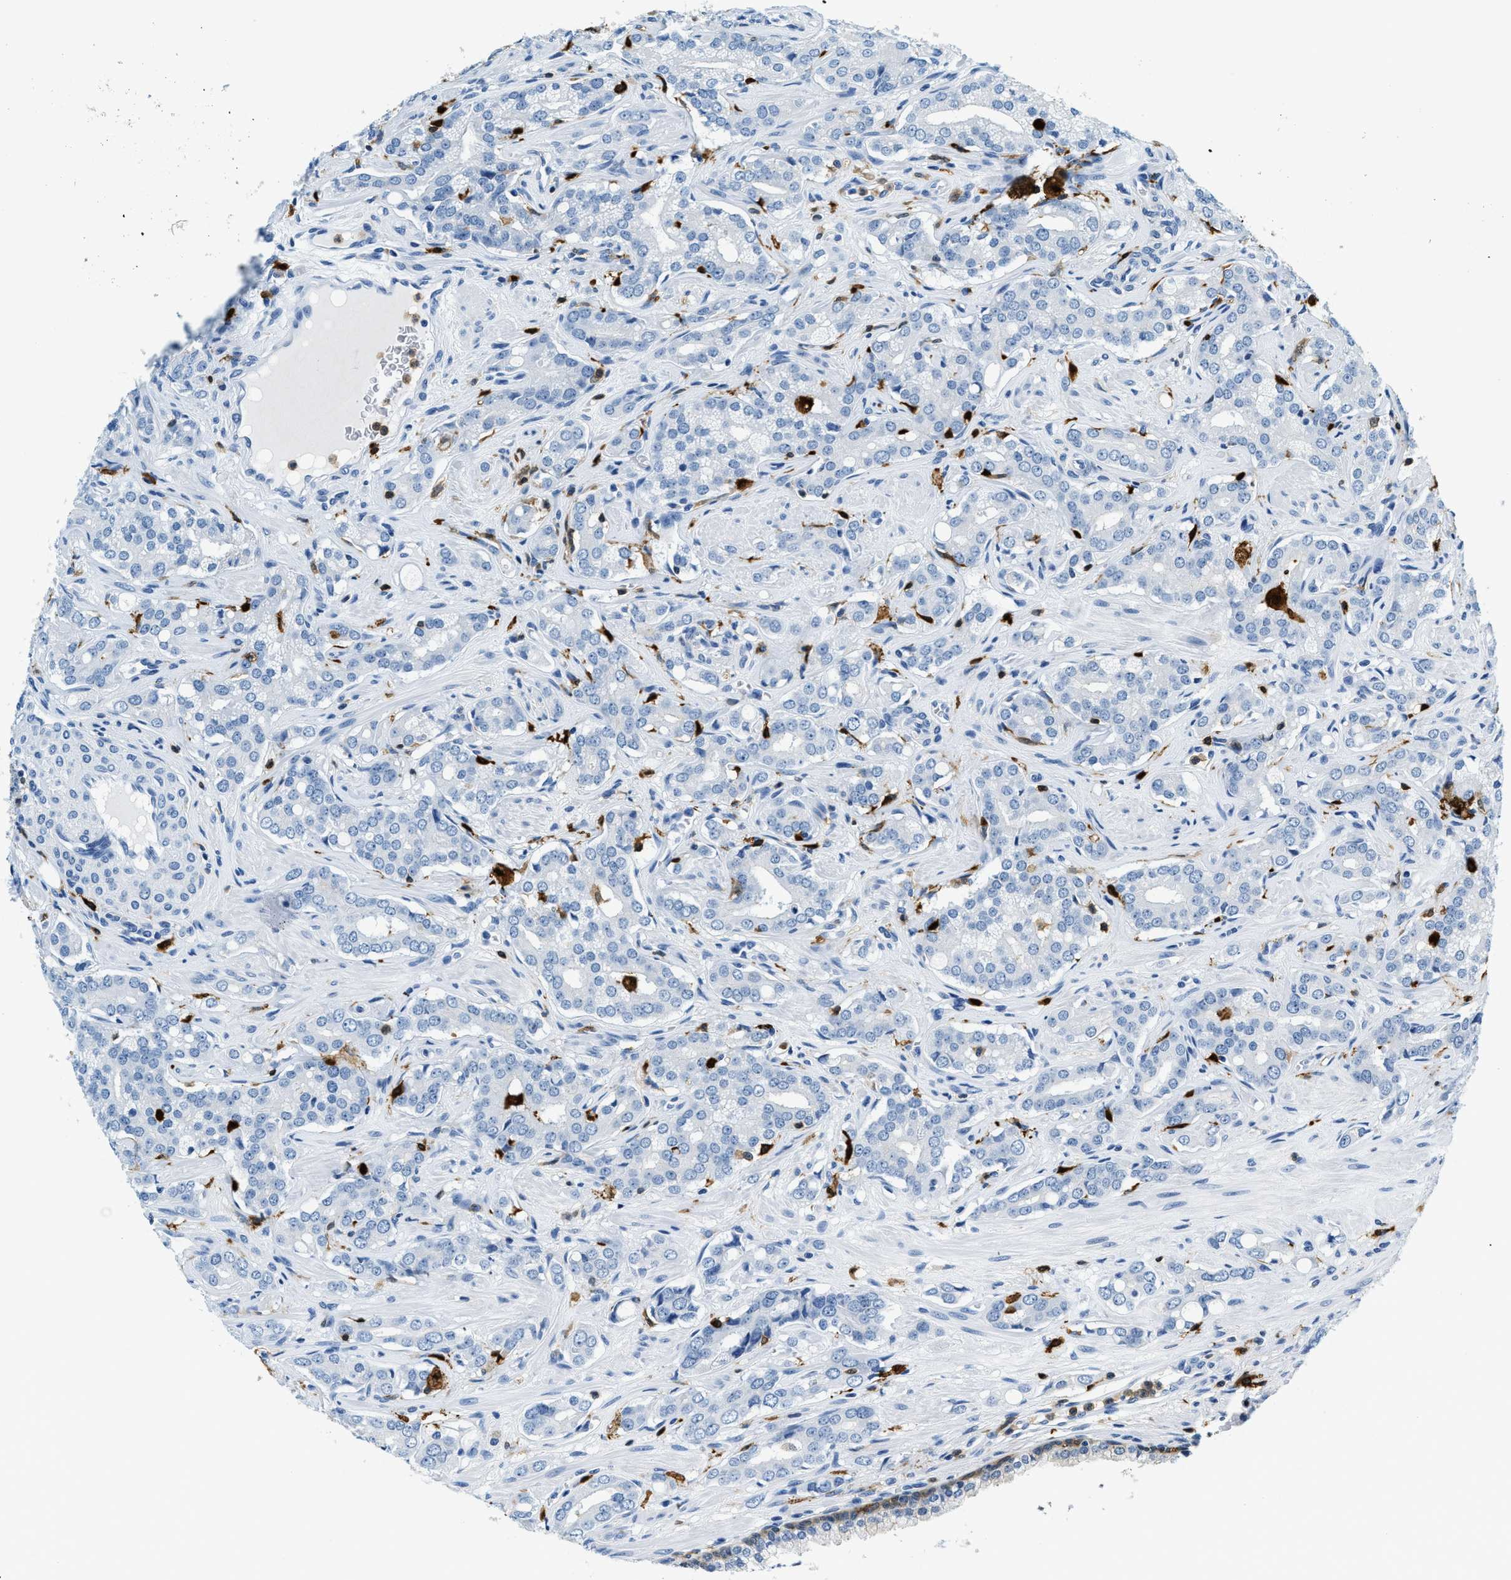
{"staining": {"intensity": "negative", "quantity": "none", "location": "none"}, "tissue": "prostate cancer", "cell_type": "Tumor cells", "image_type": "cancer", "snomed": [{"axis": "morphology", "description": "Adenocarcinoma, High grade"}, {"axis": "topography", "description": "Prostate"}], "caption": "IHC of prostate cancer shows no positivity in tumor cells.", "gene": "CAPG", "patient": {"sex": "male", "age": 52}}